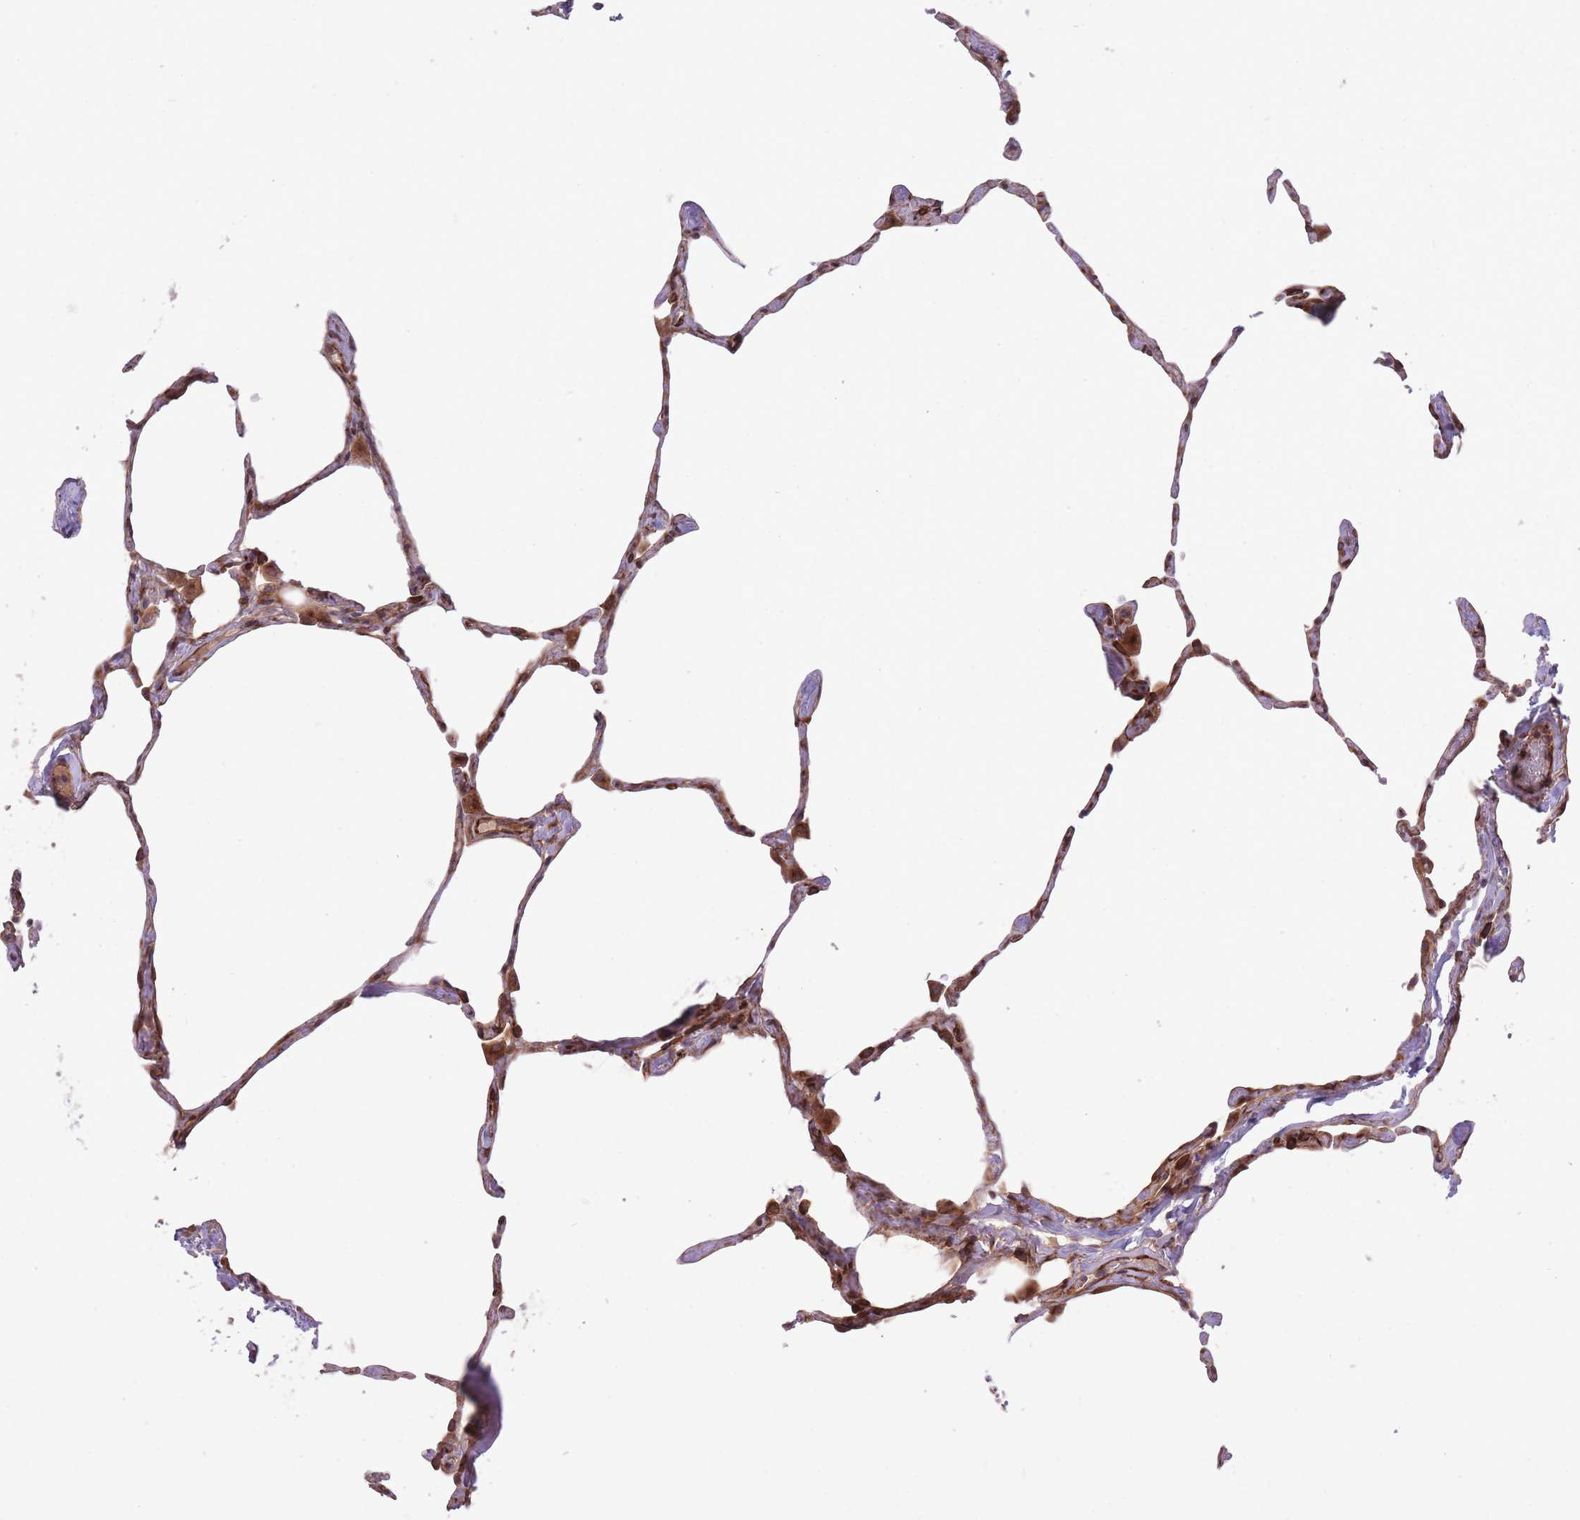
{"staining": {"intensity": "strong", "quantity": "25%-75%", "location": "cytoplasmic/membranous"}, "tissue": "lung", "cell_type": "Alveolar cells", "image_type": "normal", "snomed": [{"axis": "morphology", "description": "Normal tissue, NOS"}, {"axis": "topography", "description": "Lung"}], "caption": "Lung stained with DAB IHC shows high levels of strong cytoplasmic/membranous staining in about 25%-75% of alveolar cells. (IHC, brightfield microscopy, high magnification).", "gene": "CISH", "patient": {"sex": "male", "age": 65}}